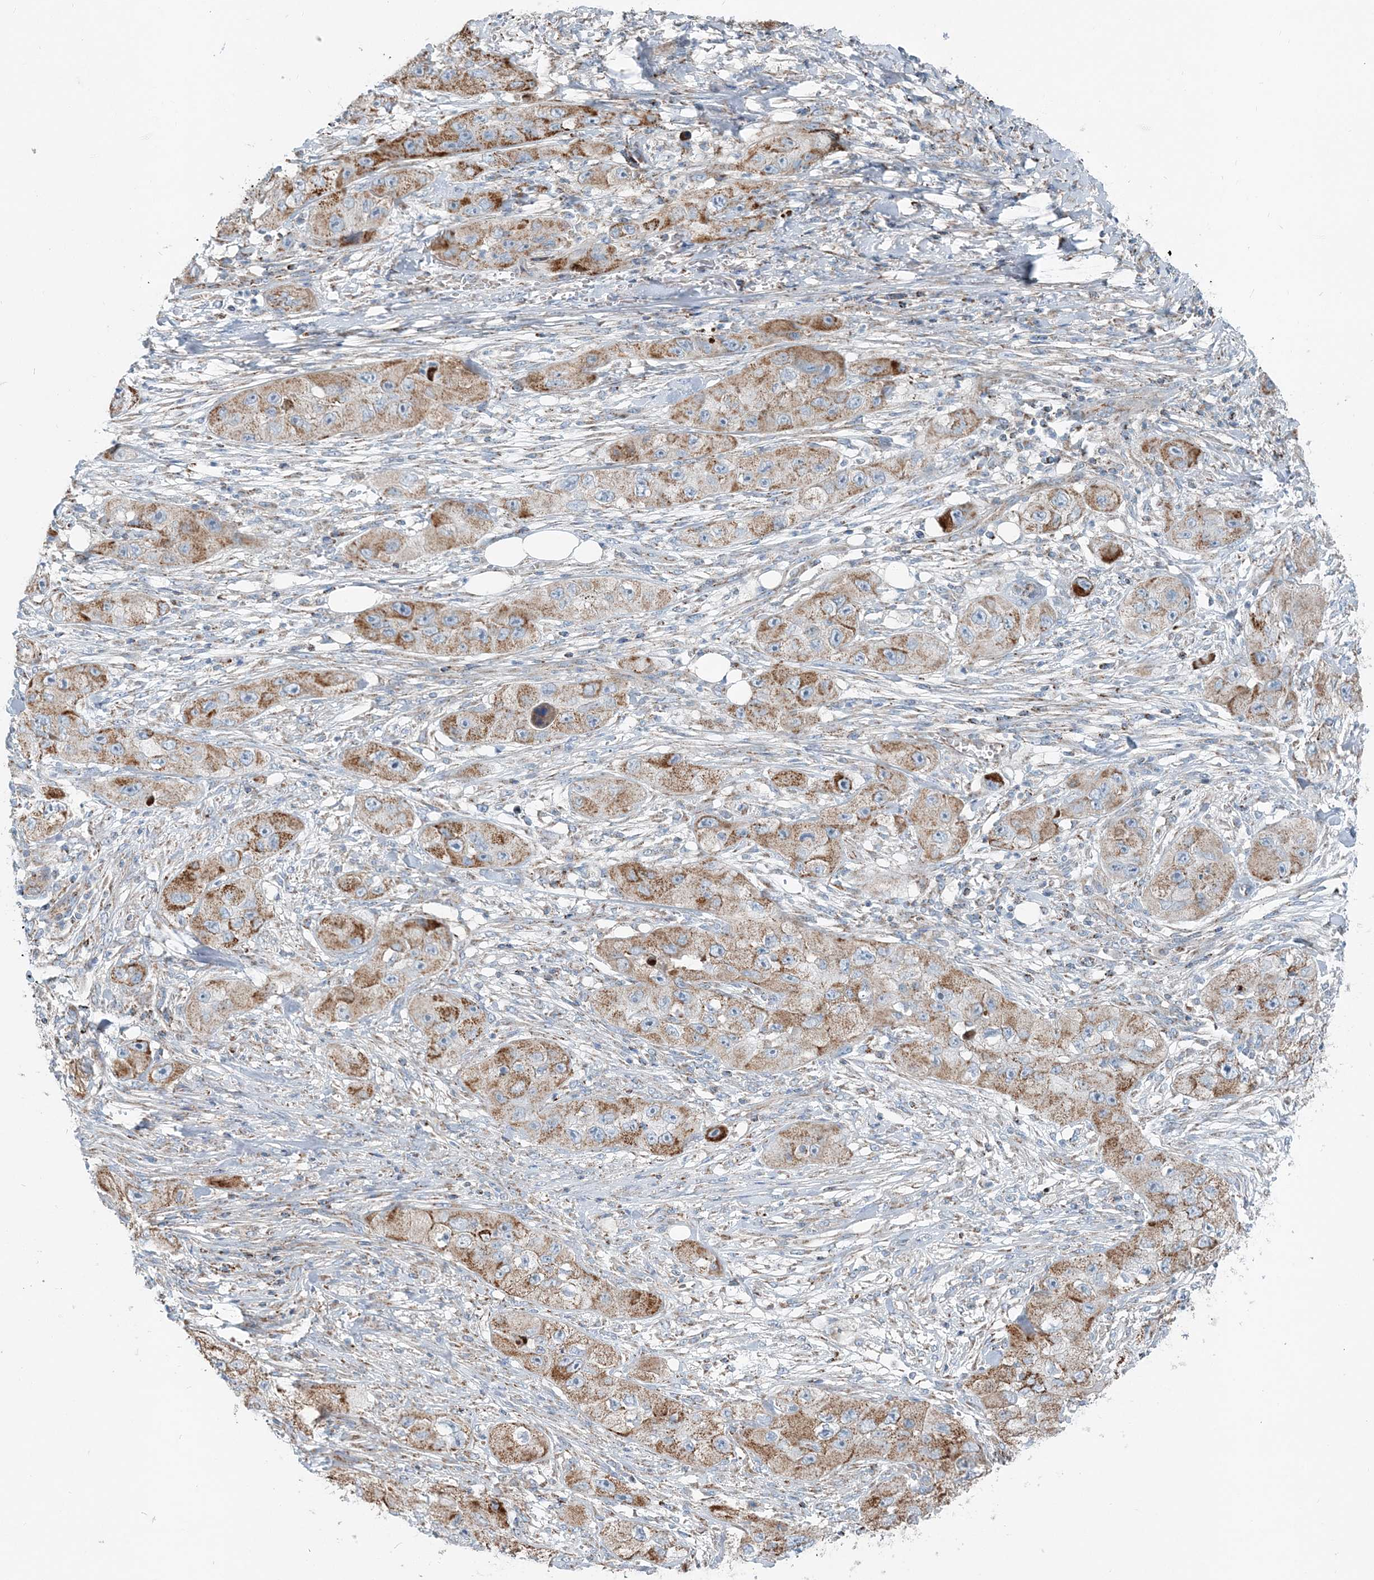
{"staining": {"intensity": "moderate", "quantity": ">75%", "location": "cytoplasmic/membranous"}, "tissue": "skin cancer", "cell_type": "Tumor cells", "image_type": "cancer", "snomed": [{"axis": "morphology", "description": "Squamous cell carcinoma, NOS"}, {"axis": "topography", "description": "Skin"}, {"axis": "topography", "description": "Subcutis"}], "caption": "About >75% of tumor cells in human skin squamous cell carcinoma display moderate cytoplasmic/membranous protein positivity as visualized by brown immunohistochemical staining.", "gene": "INTU", "patient": {"sex": "male", "age": 73}}